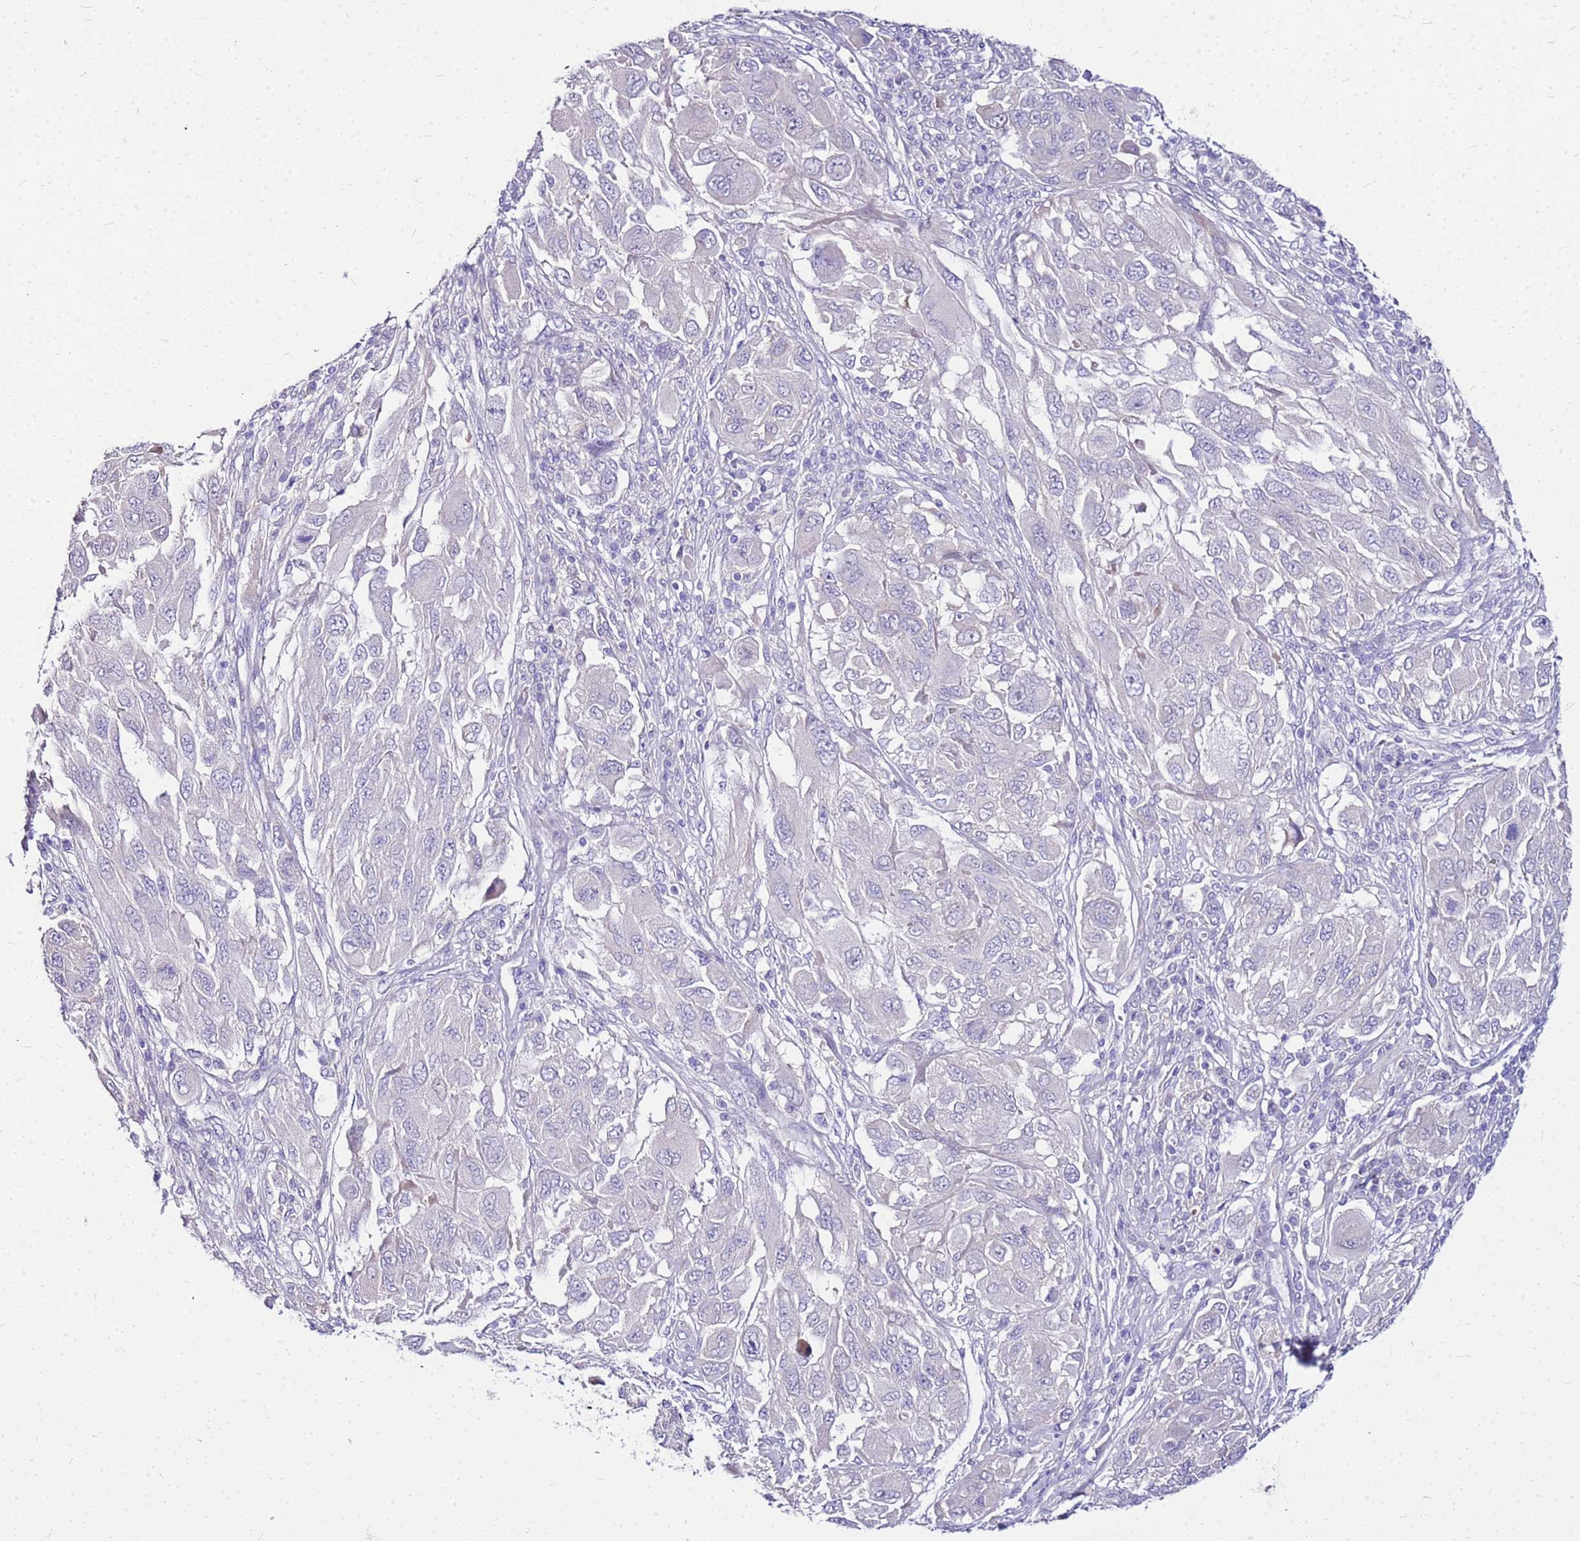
{"staining": {"intensity": "weak", "quantity": "<25%", "location": "cytoplasmic/membranous"}, "tissue": "melanoma", "cell_type": "Tumor cells", "image_type": "cancer", "snomed": [{"axis": "morphology", "description": "Malignant melanoma, NOS"}, {"axis": "topography", "description": "Skin"}], "caption": "A high-resolution histopathology image shows immunohistochemistry staining of melanoma, which reveals no significant expression in tumor cells.", "gene": "DCDC2B", "patient": {"sex": "female", "age": 91}}